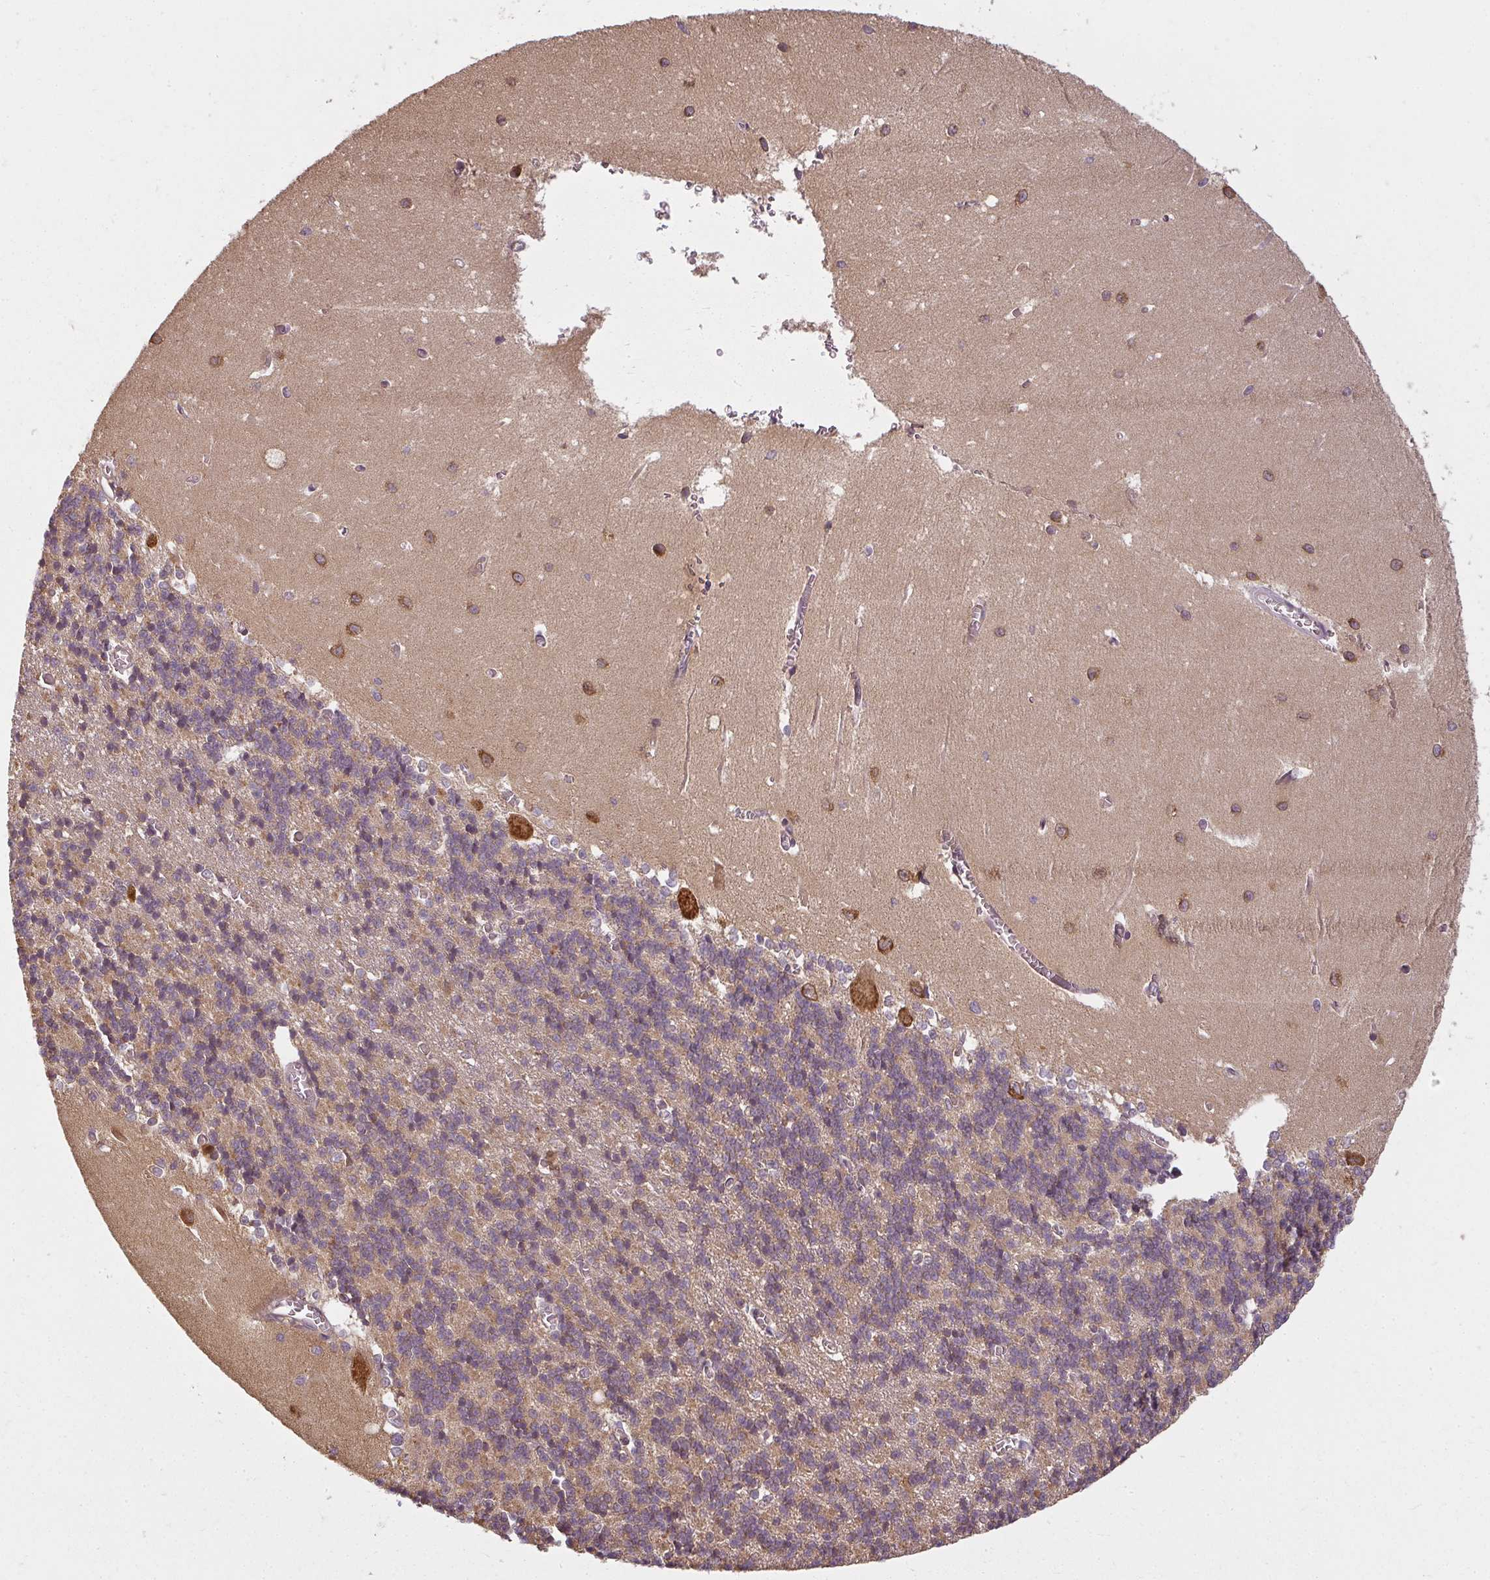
{"staining": {"intensity": "moderate", "quantity": "25%-75%", "location": "cytoplasmic/membranous"}, "tissue": "cerebellum", "cell_type": "Cells in granular layer", "image_type": "normal", "snomed": [{"axis": "morphology", "description": "Normal tissue, NOS"}, {"axis": "topography", "description": "Cerebellum"}], "caption": "A histopathology image showing moderate cytoplasmic/membranous expression in about 25%-75% of cells in granular layer in benign cerebellum, as visualized by brown immunohistochemical staining.", "gene": "RPL24", "patient": {"sex": "male", "age": 37}}